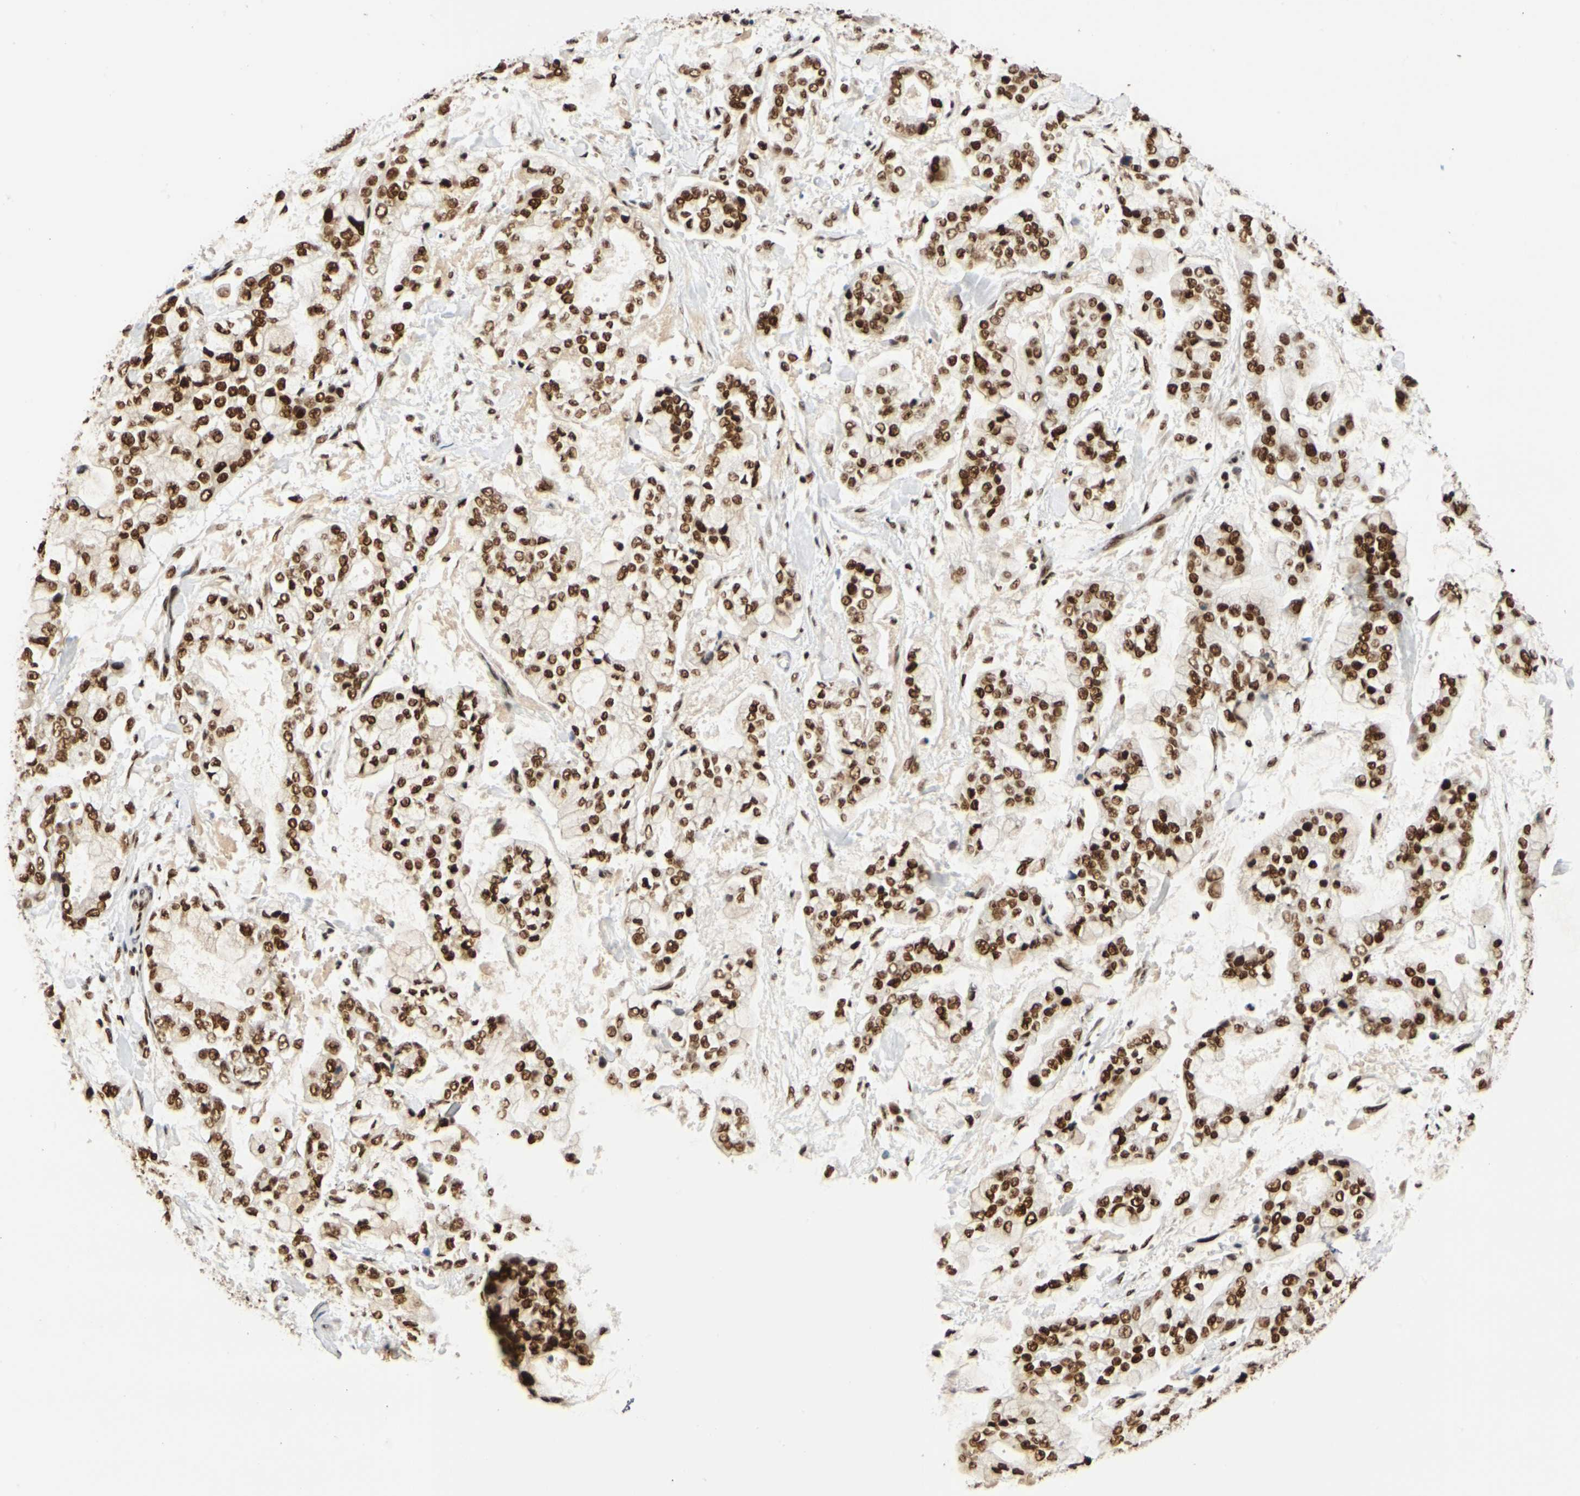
{"staining": {"intensity": "strong", "quantity": ">75%", "location": "nuclear"}, "tissue": "stomach cancer", "cell_type": "Tumor cells", "image_type": "cancer", "snomed": [{"axis": "morphology", "description": "Normal tissue, NOS"}, {"axis": "morphology", "description": "Adenocarcinoma, NOS"}, {"axis": "topography", "description": "Stomach, upper"}, {"axis": "topography", "description": "Stomach"}], "caption": "Protein positivity by immunohistochemistry (IHC) exhibits strong nuclear positivity in approximately >75% of tumor cells in adenocarcinoma (stomach).", "gene": "CDK12", "patient": {"sex": "male", "age": 76}}